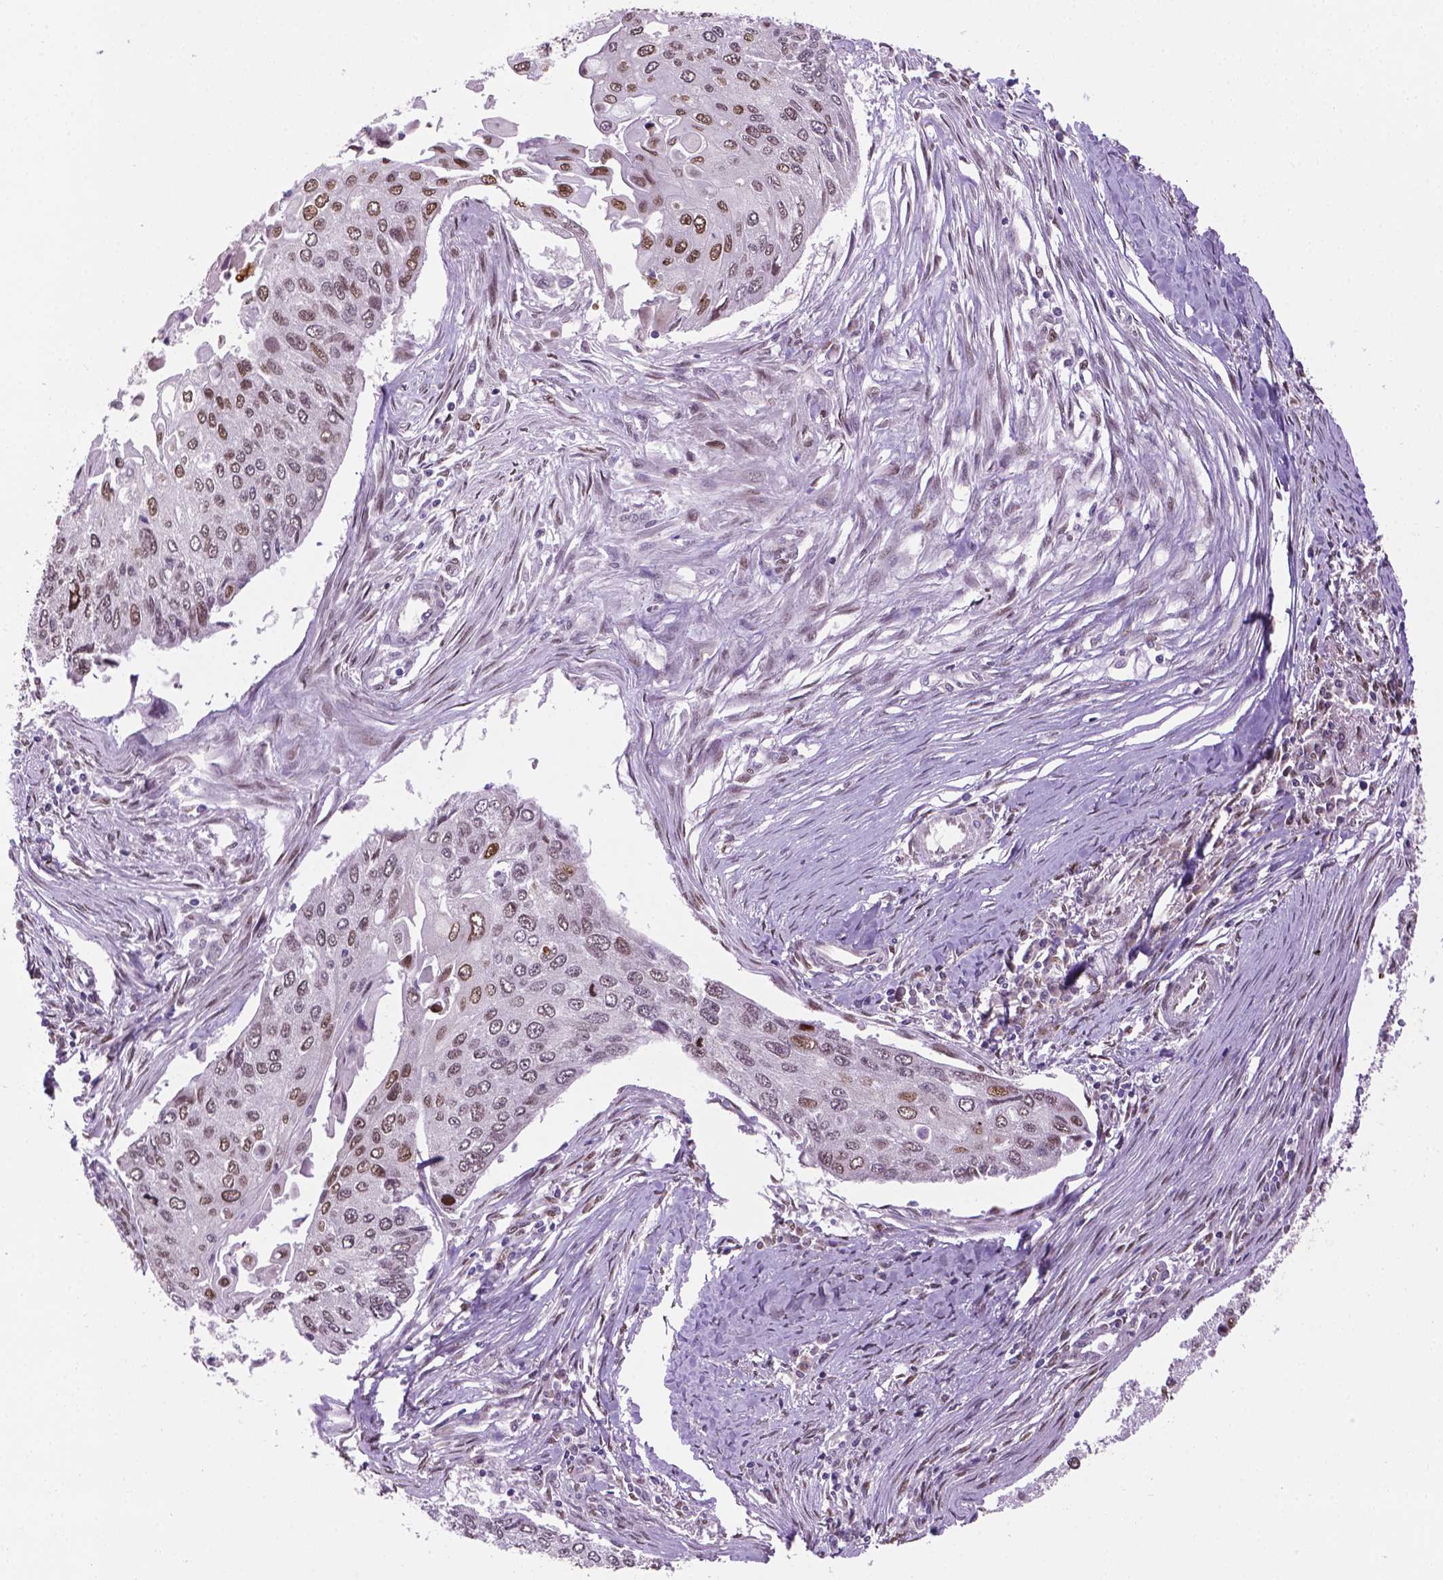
{"staining": {"intensity": "weak", "quantity": "25%-75%", "location": "nuclear"}, "tissue": "lung cancer", "cell_type": "Tumor cells", "image_type": "cancer", "snomed": [{"axis": "morphology", "description": "Squamous cell carcinoma, NOS"}, {"axis": "morphology", "description": "Squamous cell carcinoma, metastatic, NOS"}, {"axis": "topography", "description": "Lung"}], "caption": "Lung squamous cell carcinoma tissue exhibits weak nuclear positivity in about 25%-75% of tumor cells", "gene": "IRF6", "patient": {"sex": "male", "age": 63}}